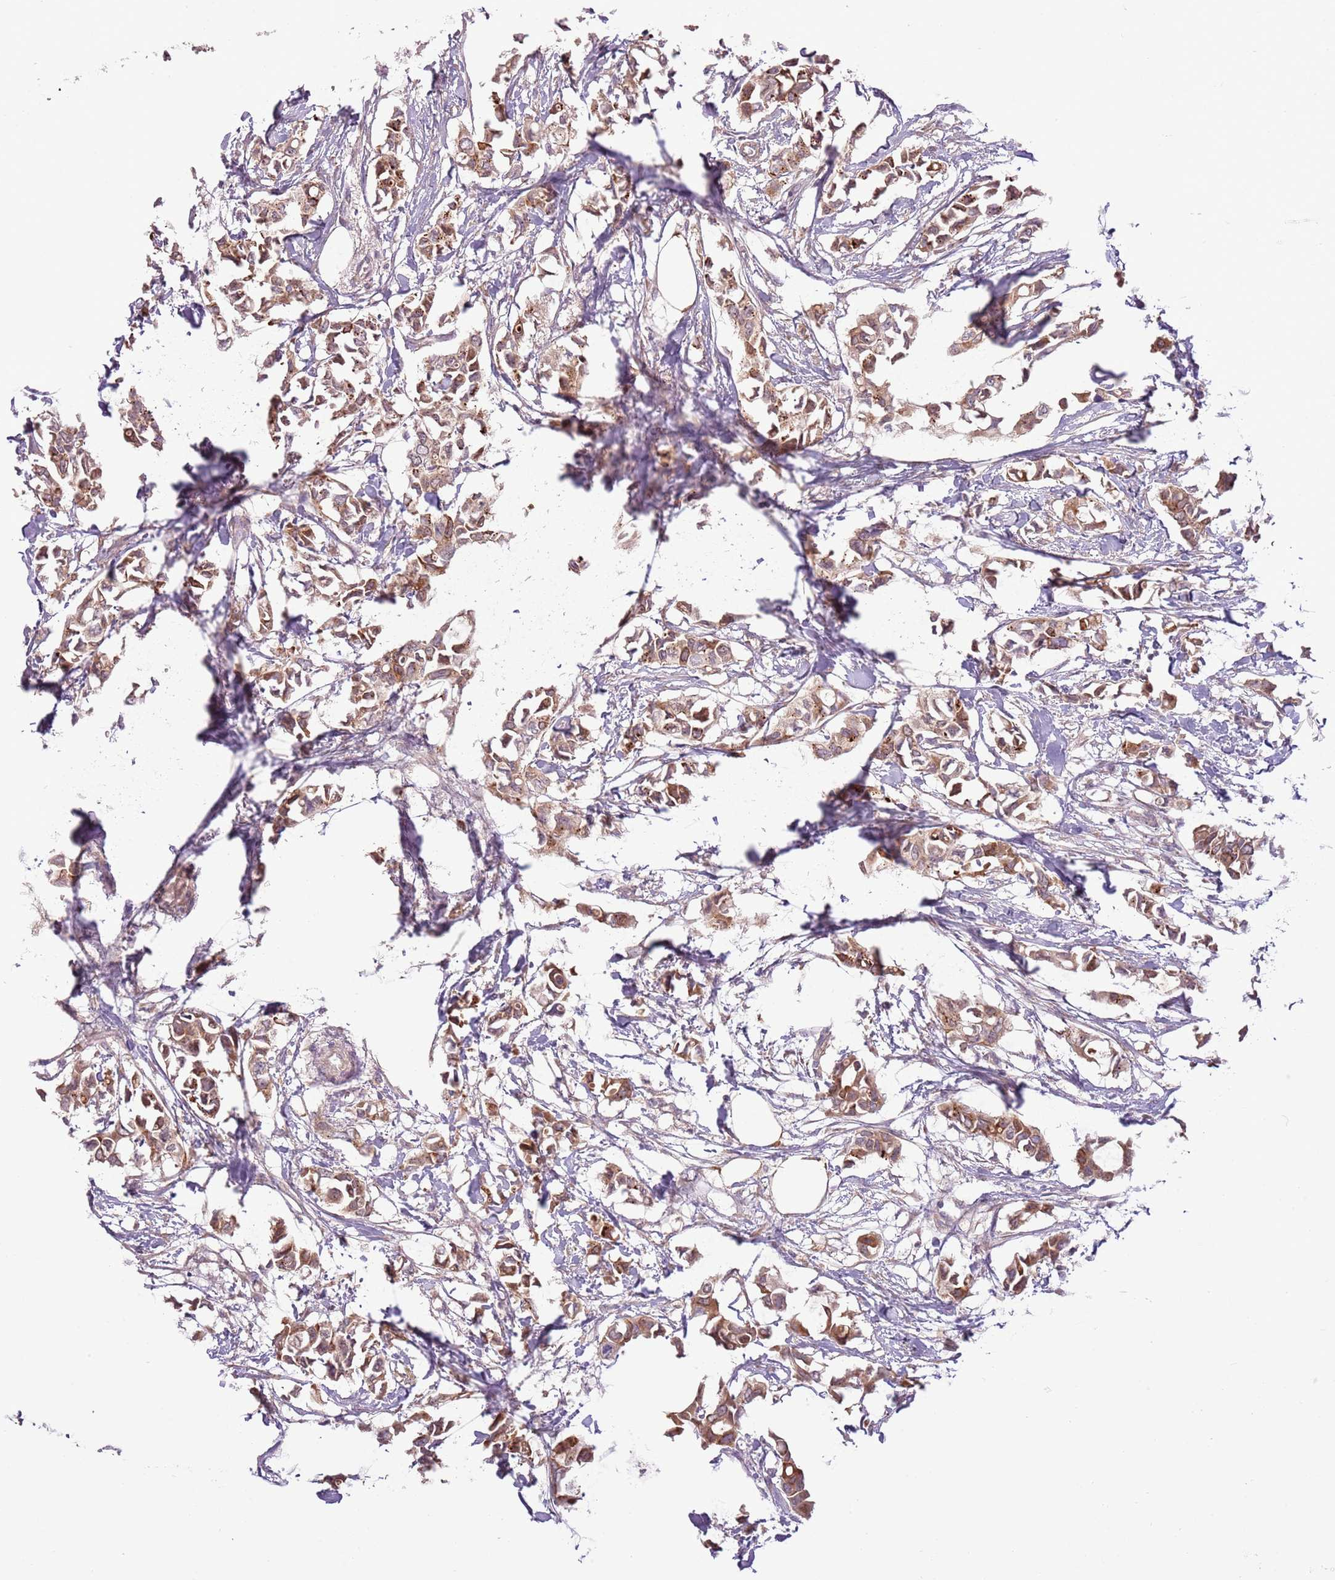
{"staining": {"intensity": "moderate", "quantity": ">75%", "location": "cytoplasmic/membranous"}, "tissue": "breast cancer", "cell_type": "Tumor cells", "image_type": "cancer", "snomed": [{"axis": "morphology", "description": "Duct carcinoma"}, {"axis": "topography", "description": "Breast"}], "caption": "Breast infiltrating ductal carcinoma stained for a protein (brown) displays moderate cytoplasmic/membranous positive expression in approximately >75% of tumor cells.", "gene": "DTD2", "patient": {"sex": "female", "age": 41}}